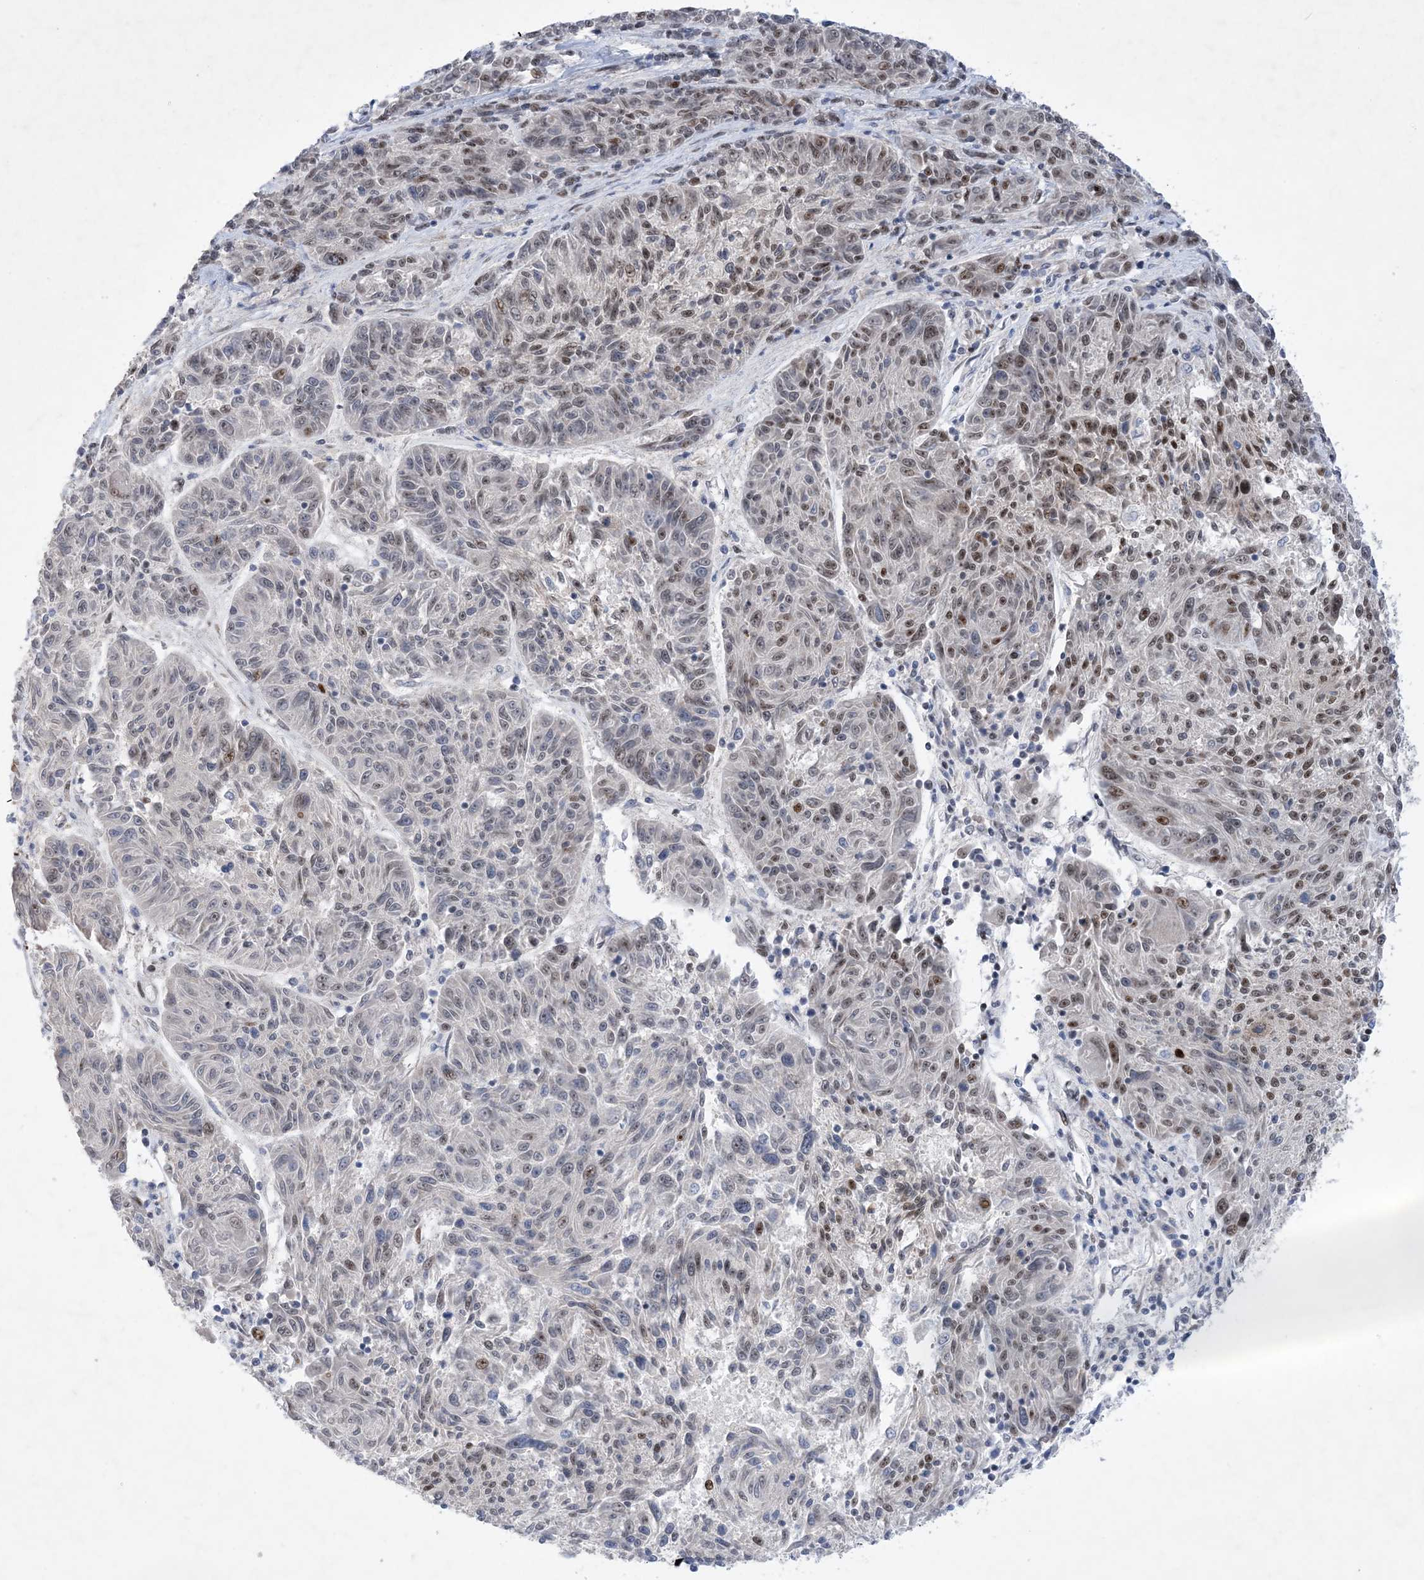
{"staining": {"intensity": "moderate", "quantity": "25%-75%", "location": "nuclear"}, "tissue": "melanoma", "cell_type": "Tumor cells", "image_type": "cancer", "snomed": [{"axis": "morphology", "description": "Malignant melanoma, NOS"}, {"axis": "topography", "description": "Skin"}], "caption": "Immunohistochemistry of malignant melanoma shows medium levels of moderate nuclear staining in approximately 25%-75% of tumor cells. The protein is shown in brown color, while the nuclei are stained blue.", "gene": "TSPYL1", "patient": {"sex": "male", "age": 53}}